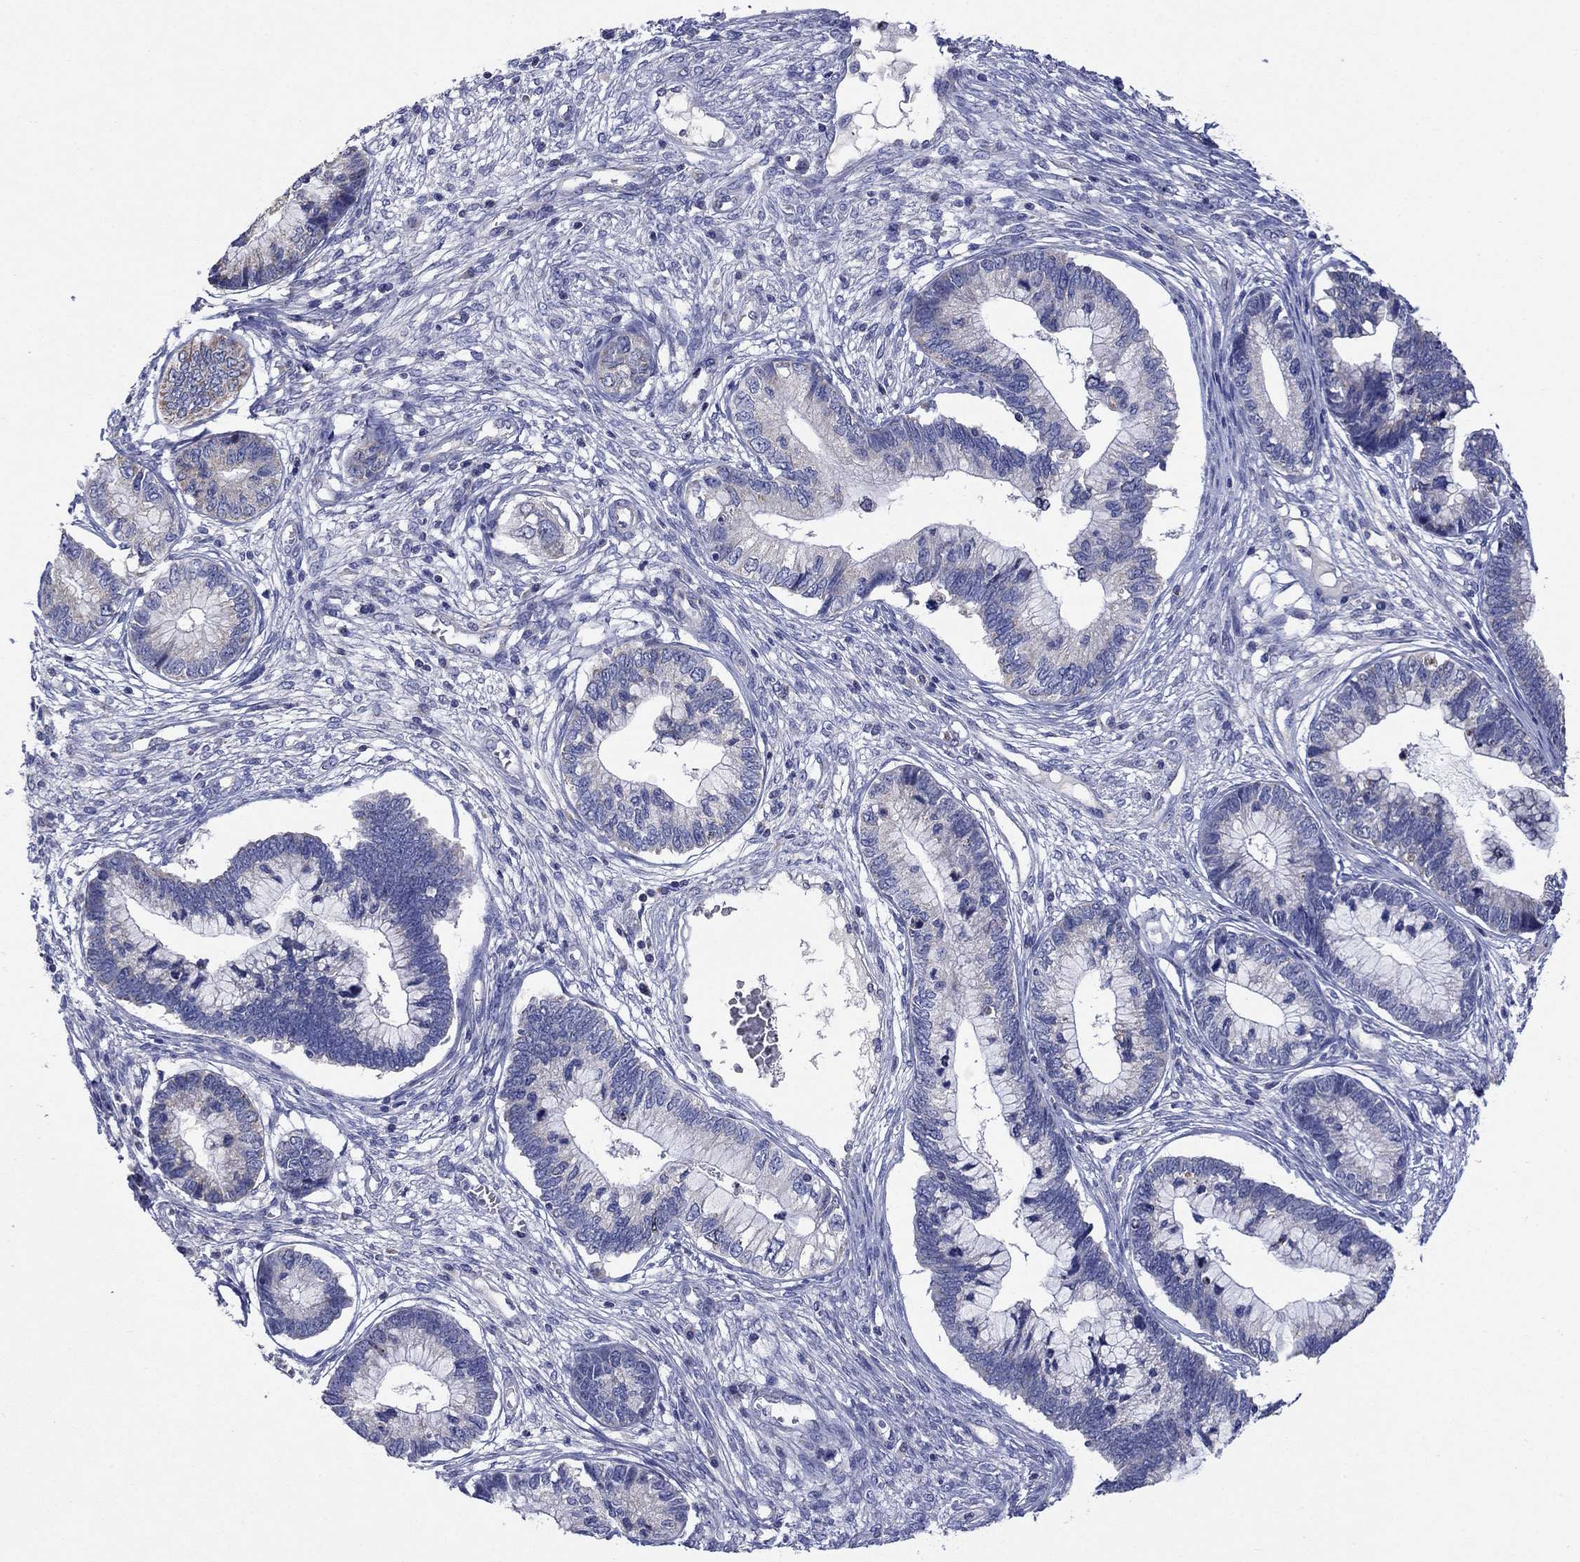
{"staining": {"intensity": "weak", "quantity": "<25%", "location": "cytoplasmic/membranous"}, "tissue": "cervical cancer", "cell_type": "Tumor cells", "image_type": "cancer", "snomed": [{"axis": "morphology", "description": "Adenocarcinoma, NOS"}, {"axis": "topography", "description": "Cervix"}], "caption": "Tumor cells are negative for protein expression in human cervical cancer (adenocarcinoma).", "gene": "CLVS1", "patient": {"sex": "female", "age": 44}}